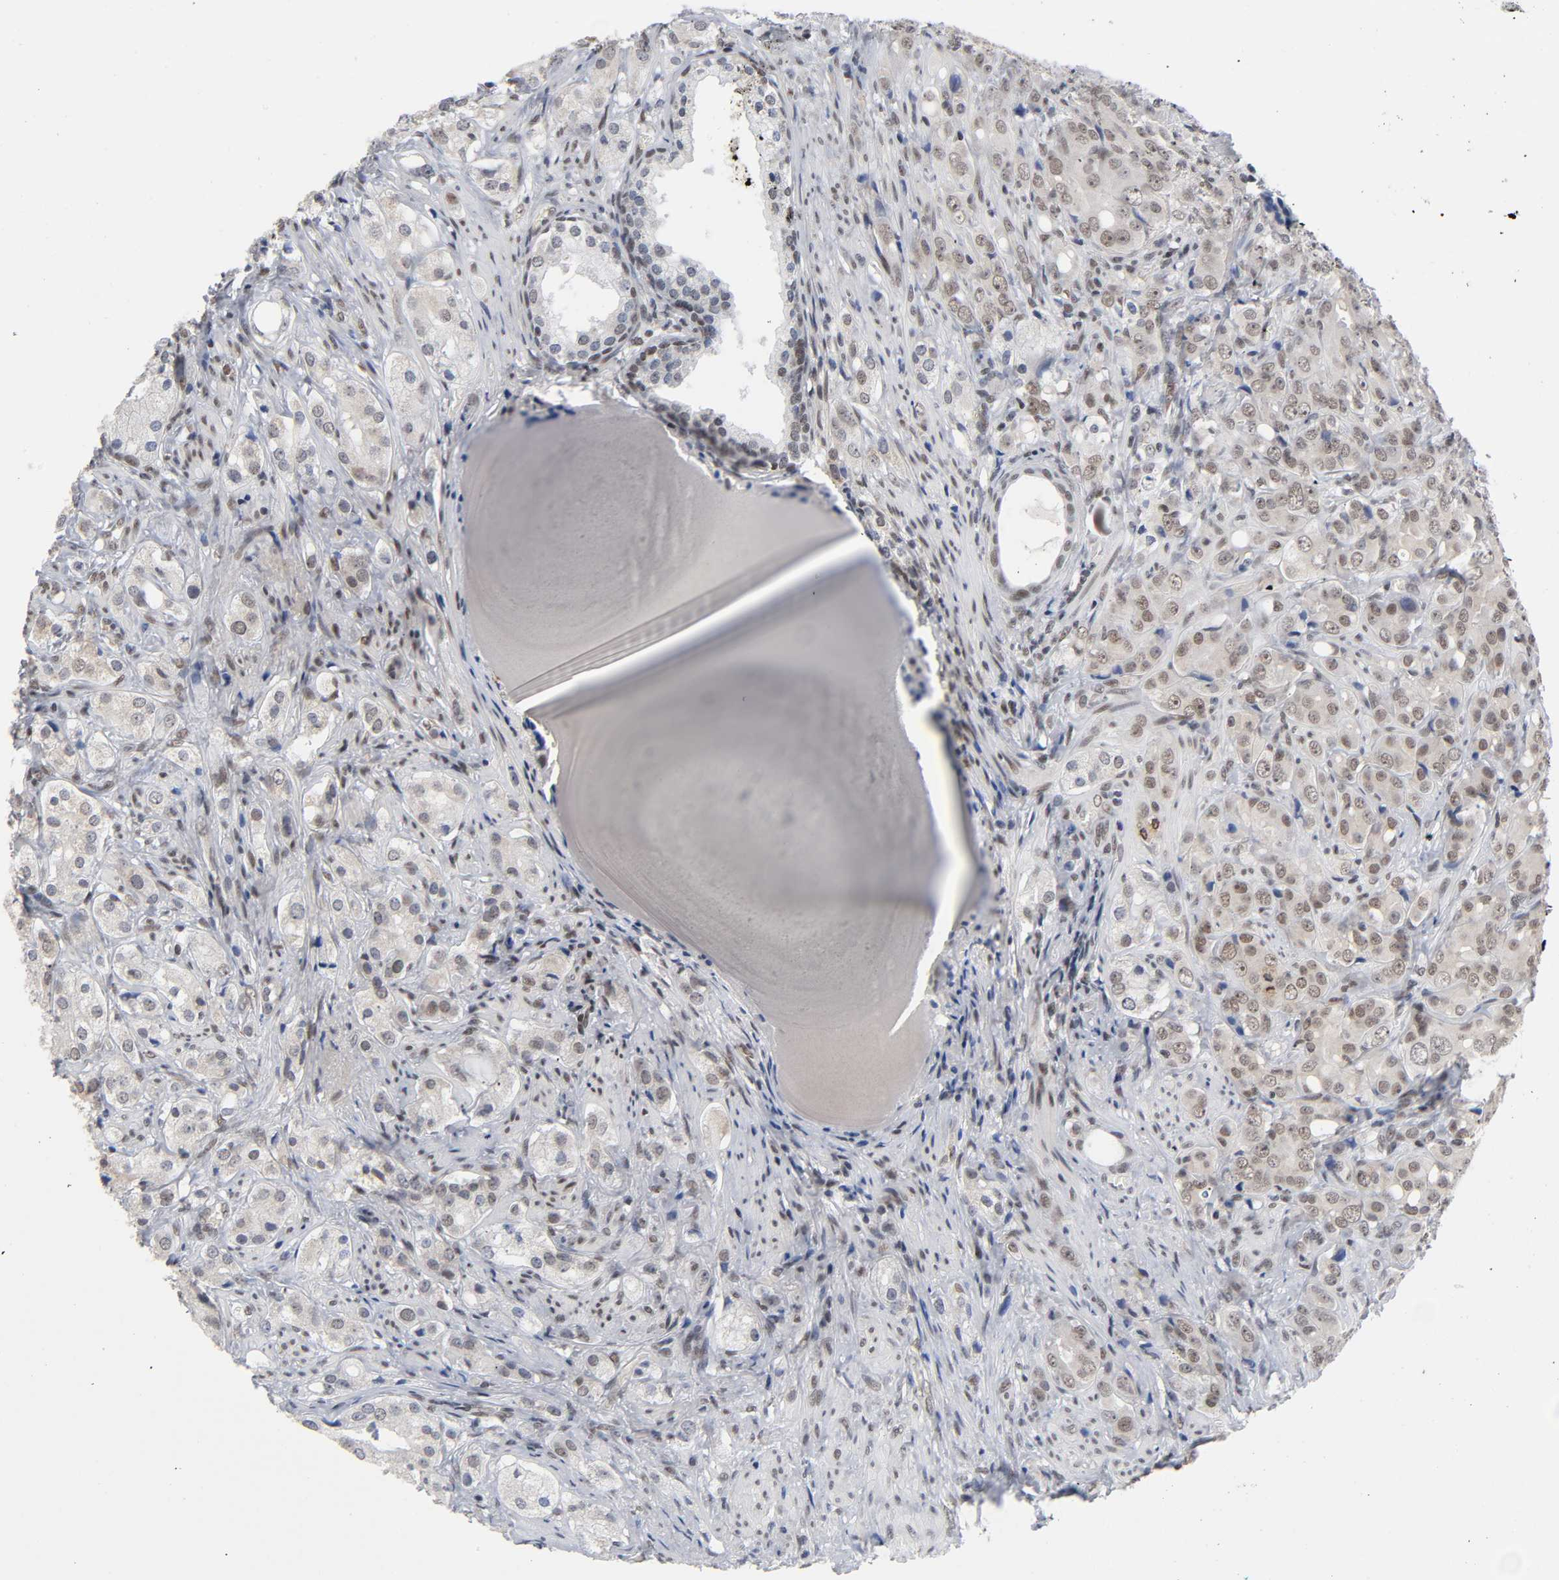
{"staining": {"intensity": "weak", "quantity": ">75%", "location": "cytoplasmic/membranous,nuclear"}, "tissue": "prostate cancer", "cell_type": "Tumor cells", "image_type": "cancer", "snomed": [{"axis": "morphology", "description": "Adenocarcinoma, High grade"}, {"axis": "topography", "description": "Prostate"}], "caption": "Immunohistochemical staining of human prostate adenocarcinoma (high-grade) exhibits weak cytoplasmic/membranous and nuclear protein expression in about >75% of tumor cells.", "gene": "ZNF384", "patient": {"sex": "male", "age": 68}}